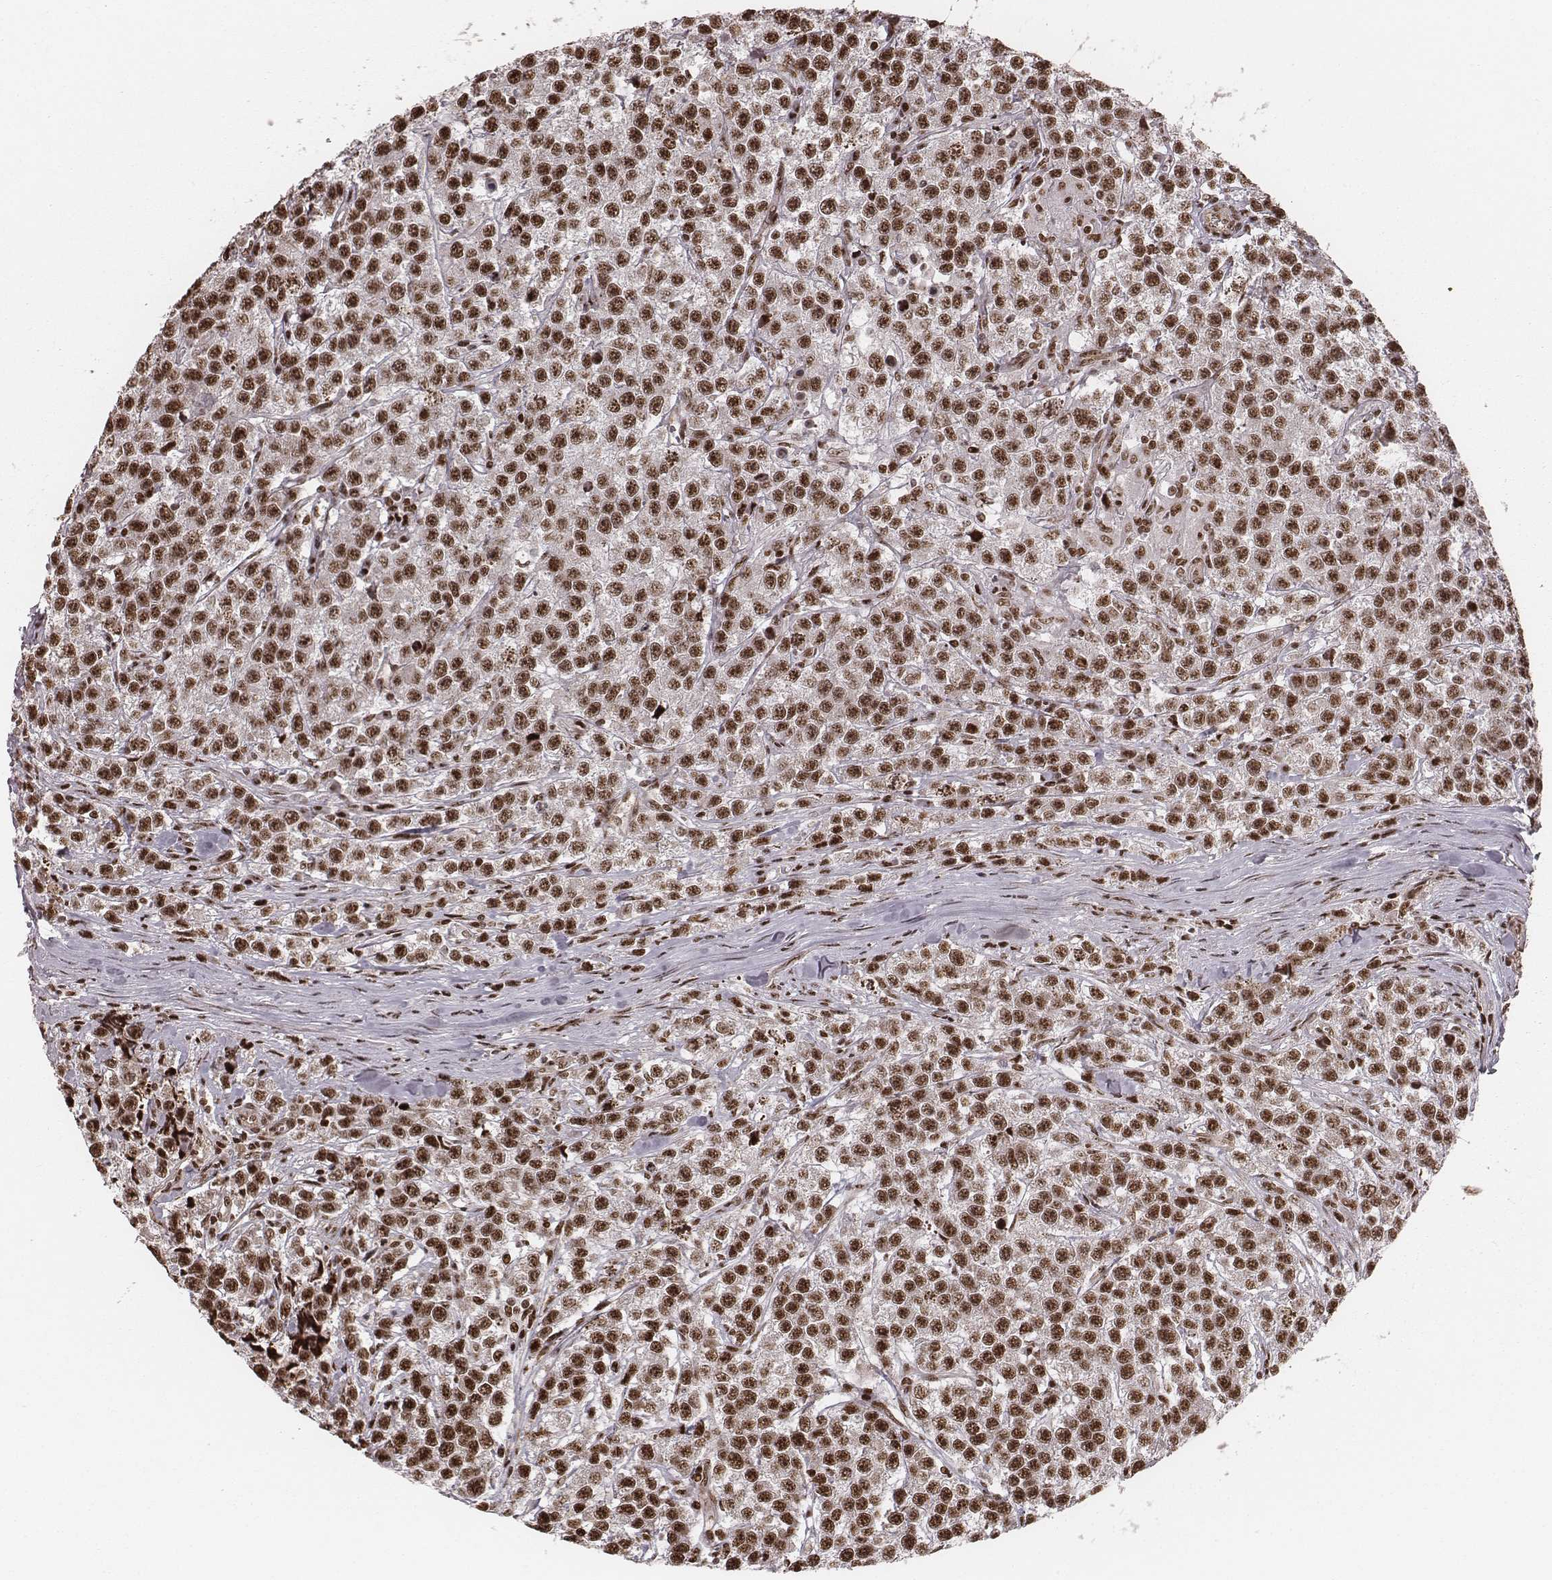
{"staining": {"intensity": "moderate", "quantity": ">75%", "location": "nuclear"}, "tissue": "testis cancer", "cell_type": "Tumor cells", "image_type": "cancer", "snomed": [{"axis": "morphology", "description": "Seminoma, NOS"}, {"axis": "topography", "description": "Testis"}], "caption": "A photomicrograph of seminoma (testis) stained for a protein exhibits moderate nuclear brown staining in tumor cells. (DAB (3,3'-diaminobenzidine) IHC, brown staining for protein, blue staining for nuclei).", "gene": "VRK3", "patient": {"sex": "male", "age": 59}}